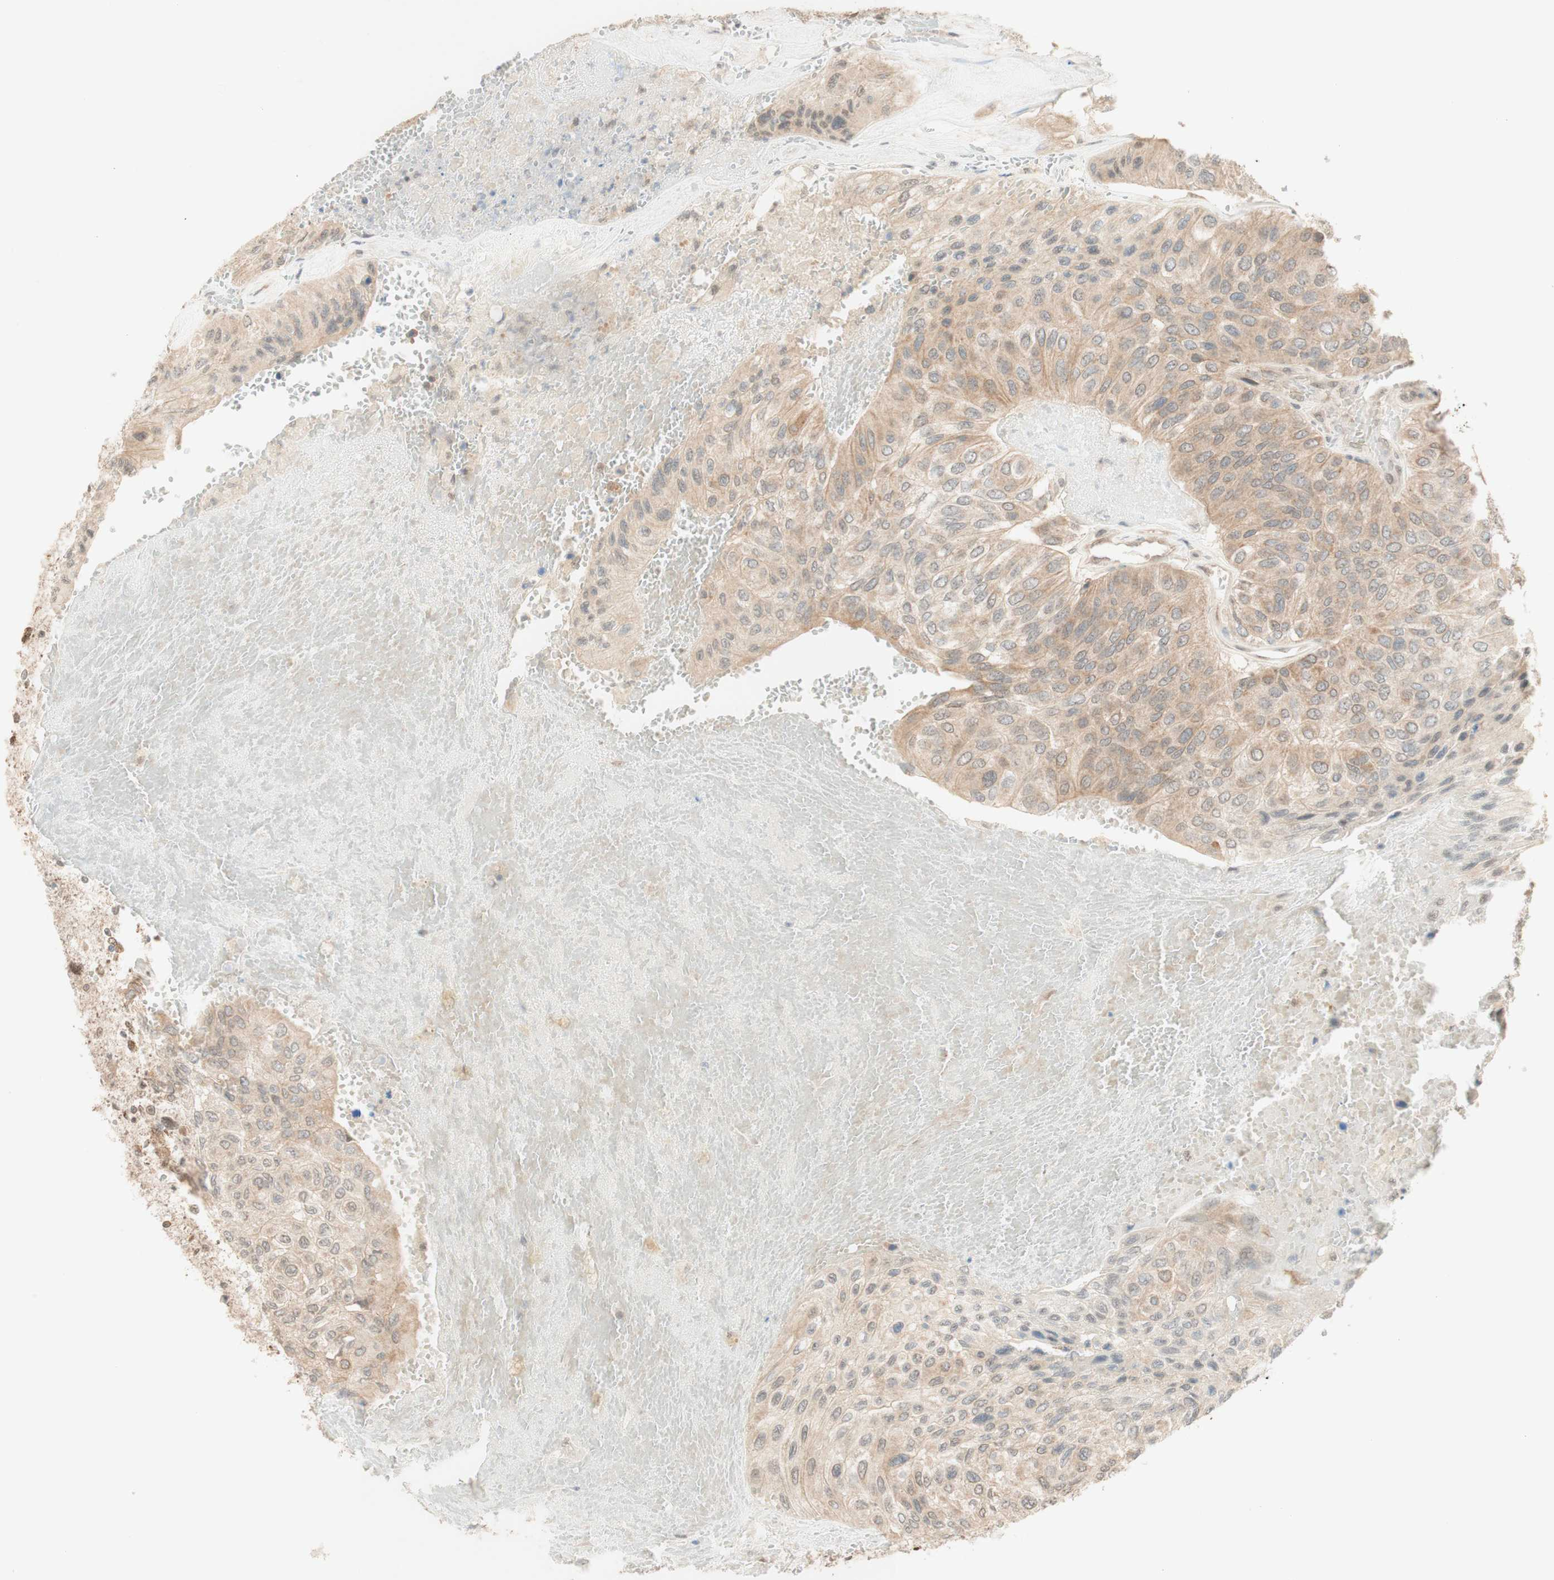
{"staining": {"intensity": "moderate", "quantity": ">75%", "location": "cytoplasmic/membranous,nuclear"}, "tissue": "urothelial cancer", "cell_type": "Tumor cells", "image_type": "cancer", "snomed": [{"axis": "morphology", "description": "Urothelial carcinoma, High grade"}, {"axis": "topography", "description": "Urinary bladder"}], "caption": "Tumor cells show medium levels of moderate cytoplasmic/membranous and nuclear positivity in about >75% of cells in human urothelial cancer.", "gene": "SPINT2", "patient": {"sex": "male", "age": 66}}